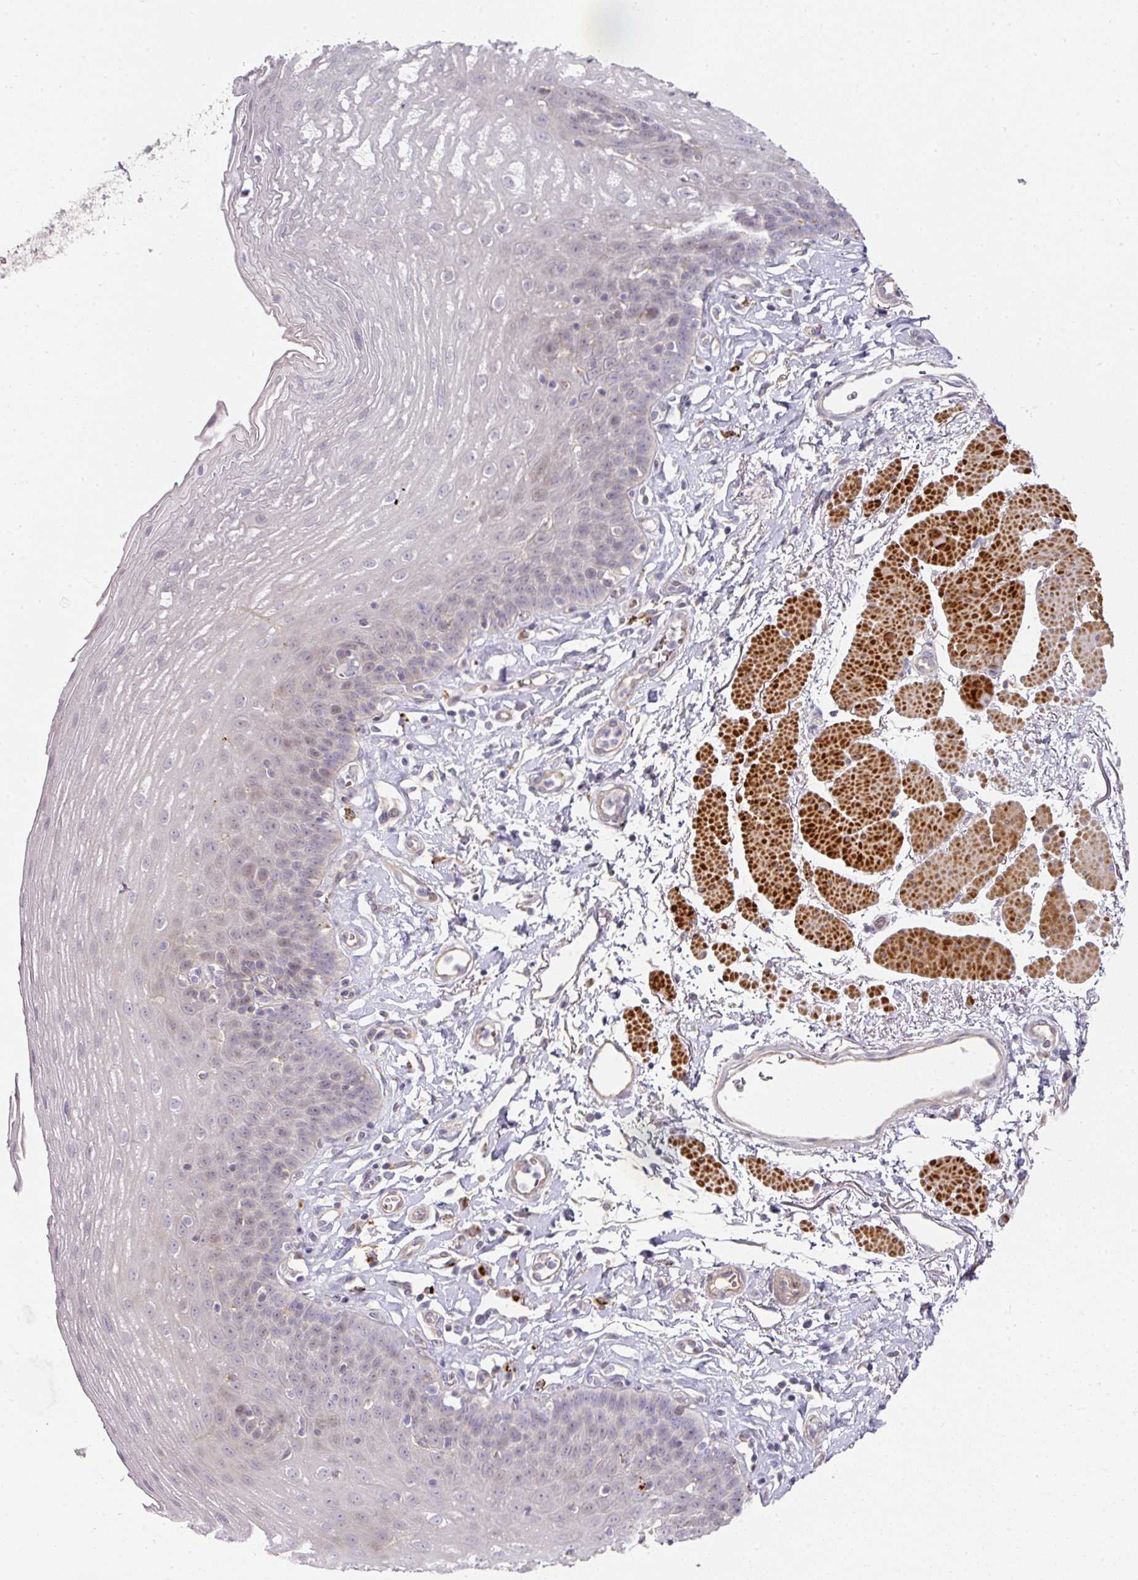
{"staining": {"intensity": "negative", "quantity": "none", "location": "none"}, "tissue": "esophagus", "cell_type": "Squamous epithelial cells", "image_type": "normal", "snomed": [{"axis": "morphology", "description": "Normal tissue, NOS"}, {"axis": "topography", "description": "Esophagus"}], "caption": "Esophagus stained for a protein using IHC demonstrates no expression squamous epithelial cells.", "gene": "TARM1", "patient": {"sex": "female", "age": 81}}